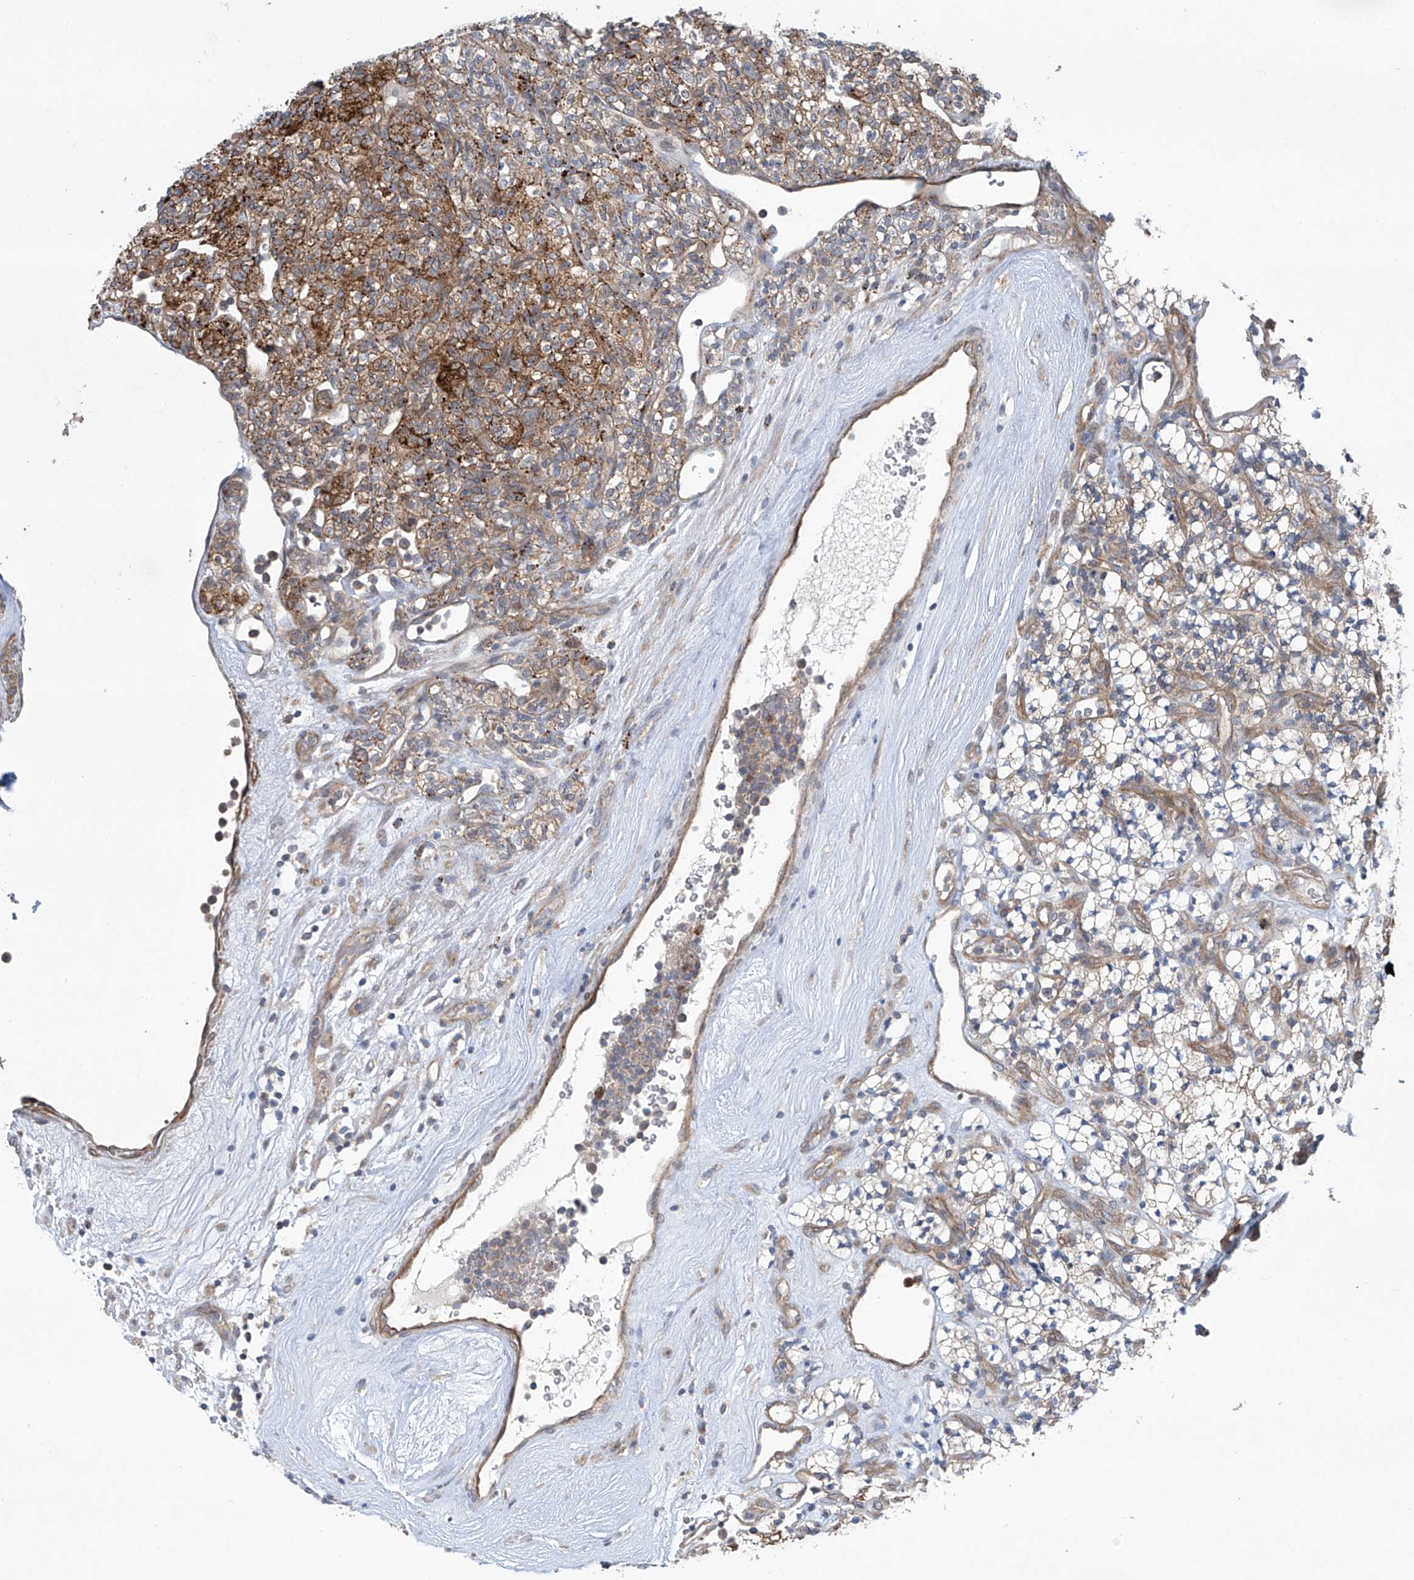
{"staining": {"intensity": "moderate", "quantity": "25%-75%", "location": "cytoplasmic/membranous"}, "tissue": "renal cancer", "cell_type": "Tumor cells", "image_type": "cancer", "snomed": [{"axis": "morphology", "description": "Adenocarcinoma, NOS"}, {"axis": "topography", "description": "Kidney"}], "caption": "A medium amount of moderate cytoplasmic/membranous positivity is appreciated in approximately 25%-75% of tumor cells in adenocarcinoma (renal) tissue.", "gene": "KLC4", "patient": {"sex": "male", "age": 77}}